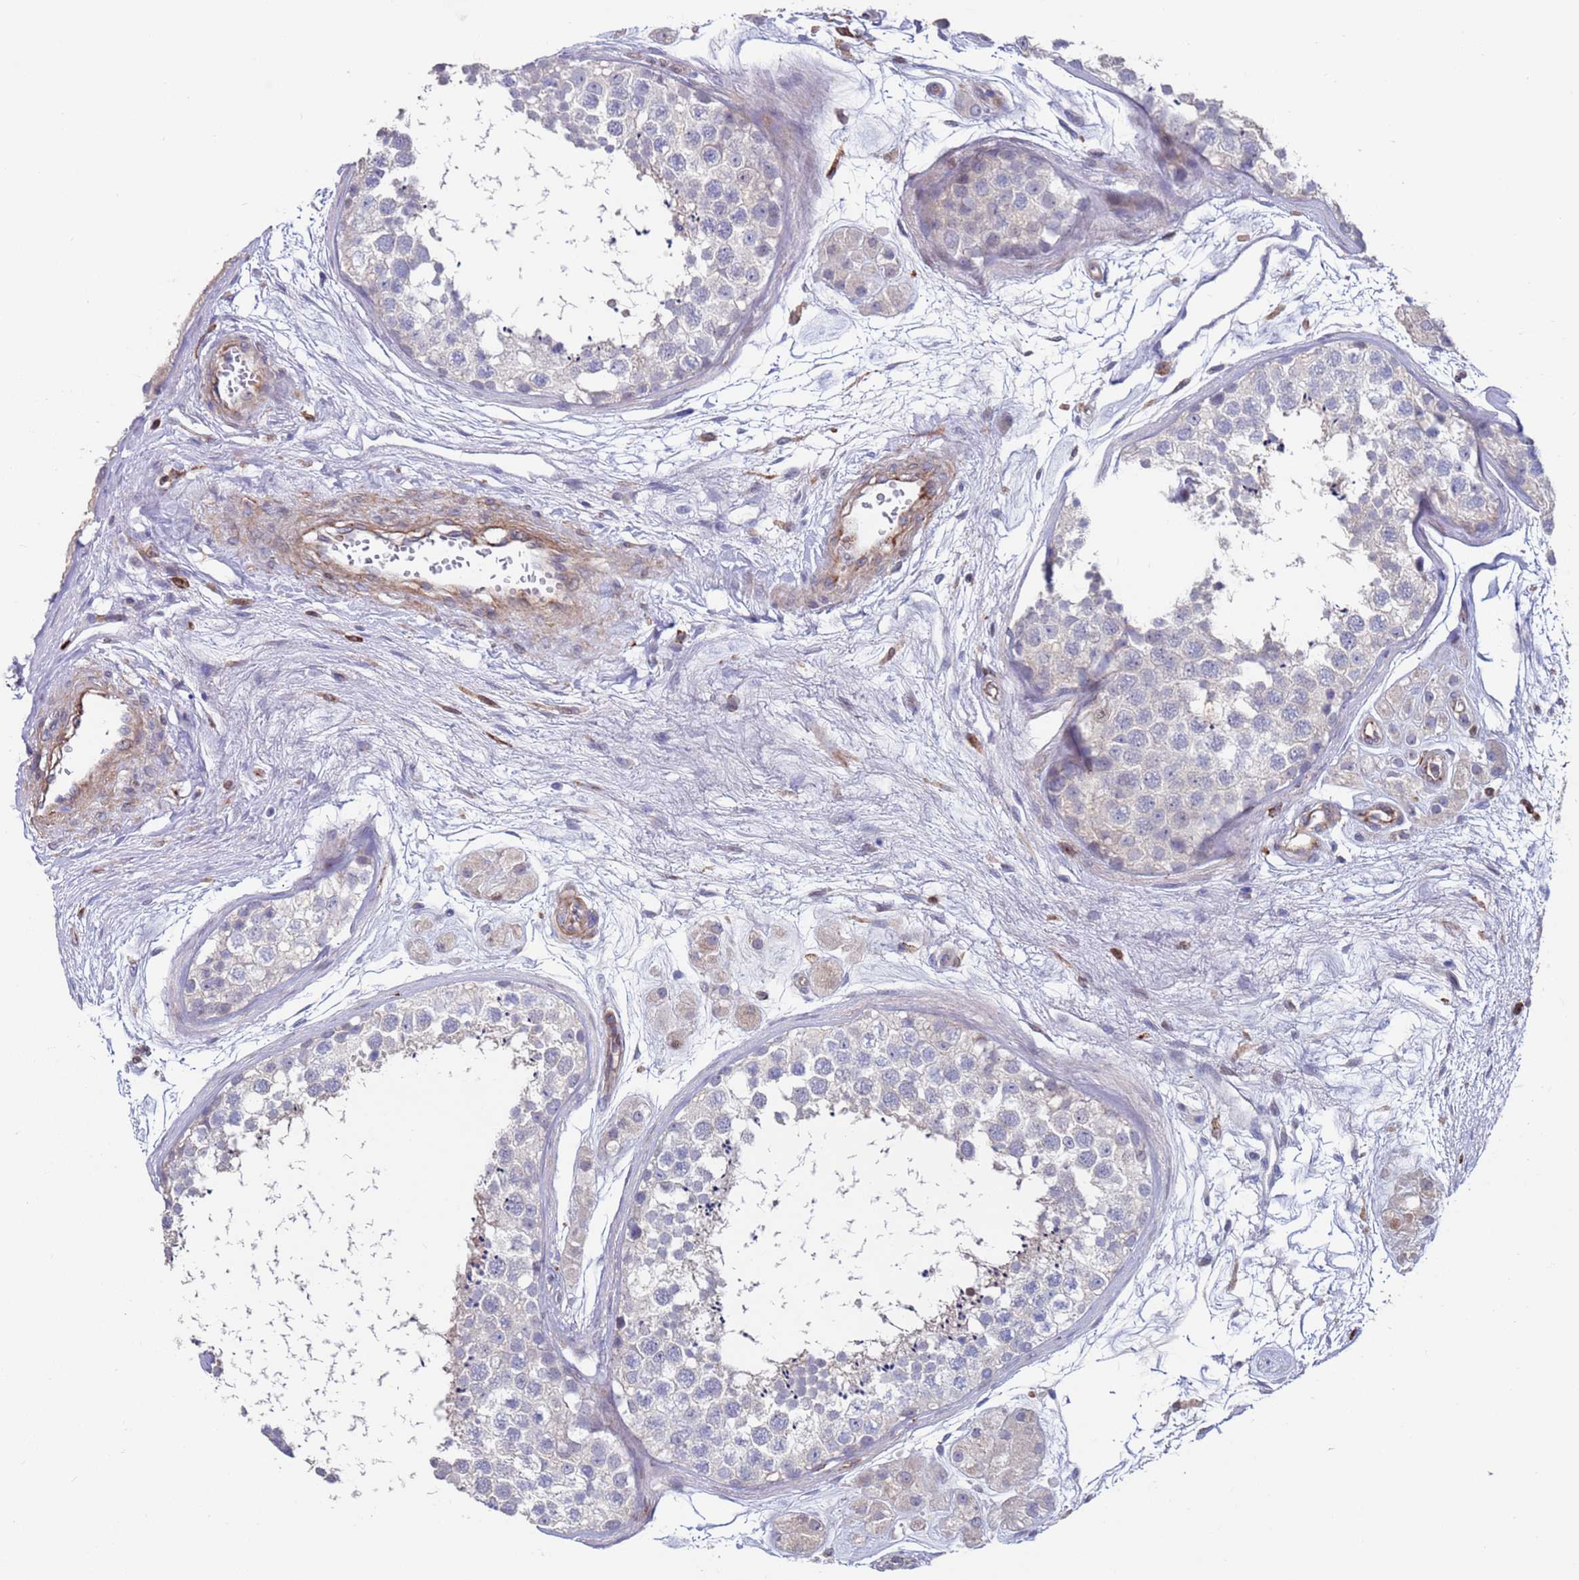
{"staining": {"intensity": "weak", "quantity": "<25%", "location": "cytoplasmic/membranous"}, "tissue": "testis", "cell_type": "Cells in seminiferous ducts", "image_type": "normal", "snomed": [{"axis": "morphology", "description": "Normal tissue, NOS"}, {"axis": "topography", "description": "Testis"}], "caption": "This is a photomicrograph of immunohistochemistry staining of benign testis, which shows no staining in cells in seminiferous ducts. (DAB immunohistochemistry with hematoxylin counter stain).", "gene": "GREB1L", "patient": {"sex": "male", "age": 56}}